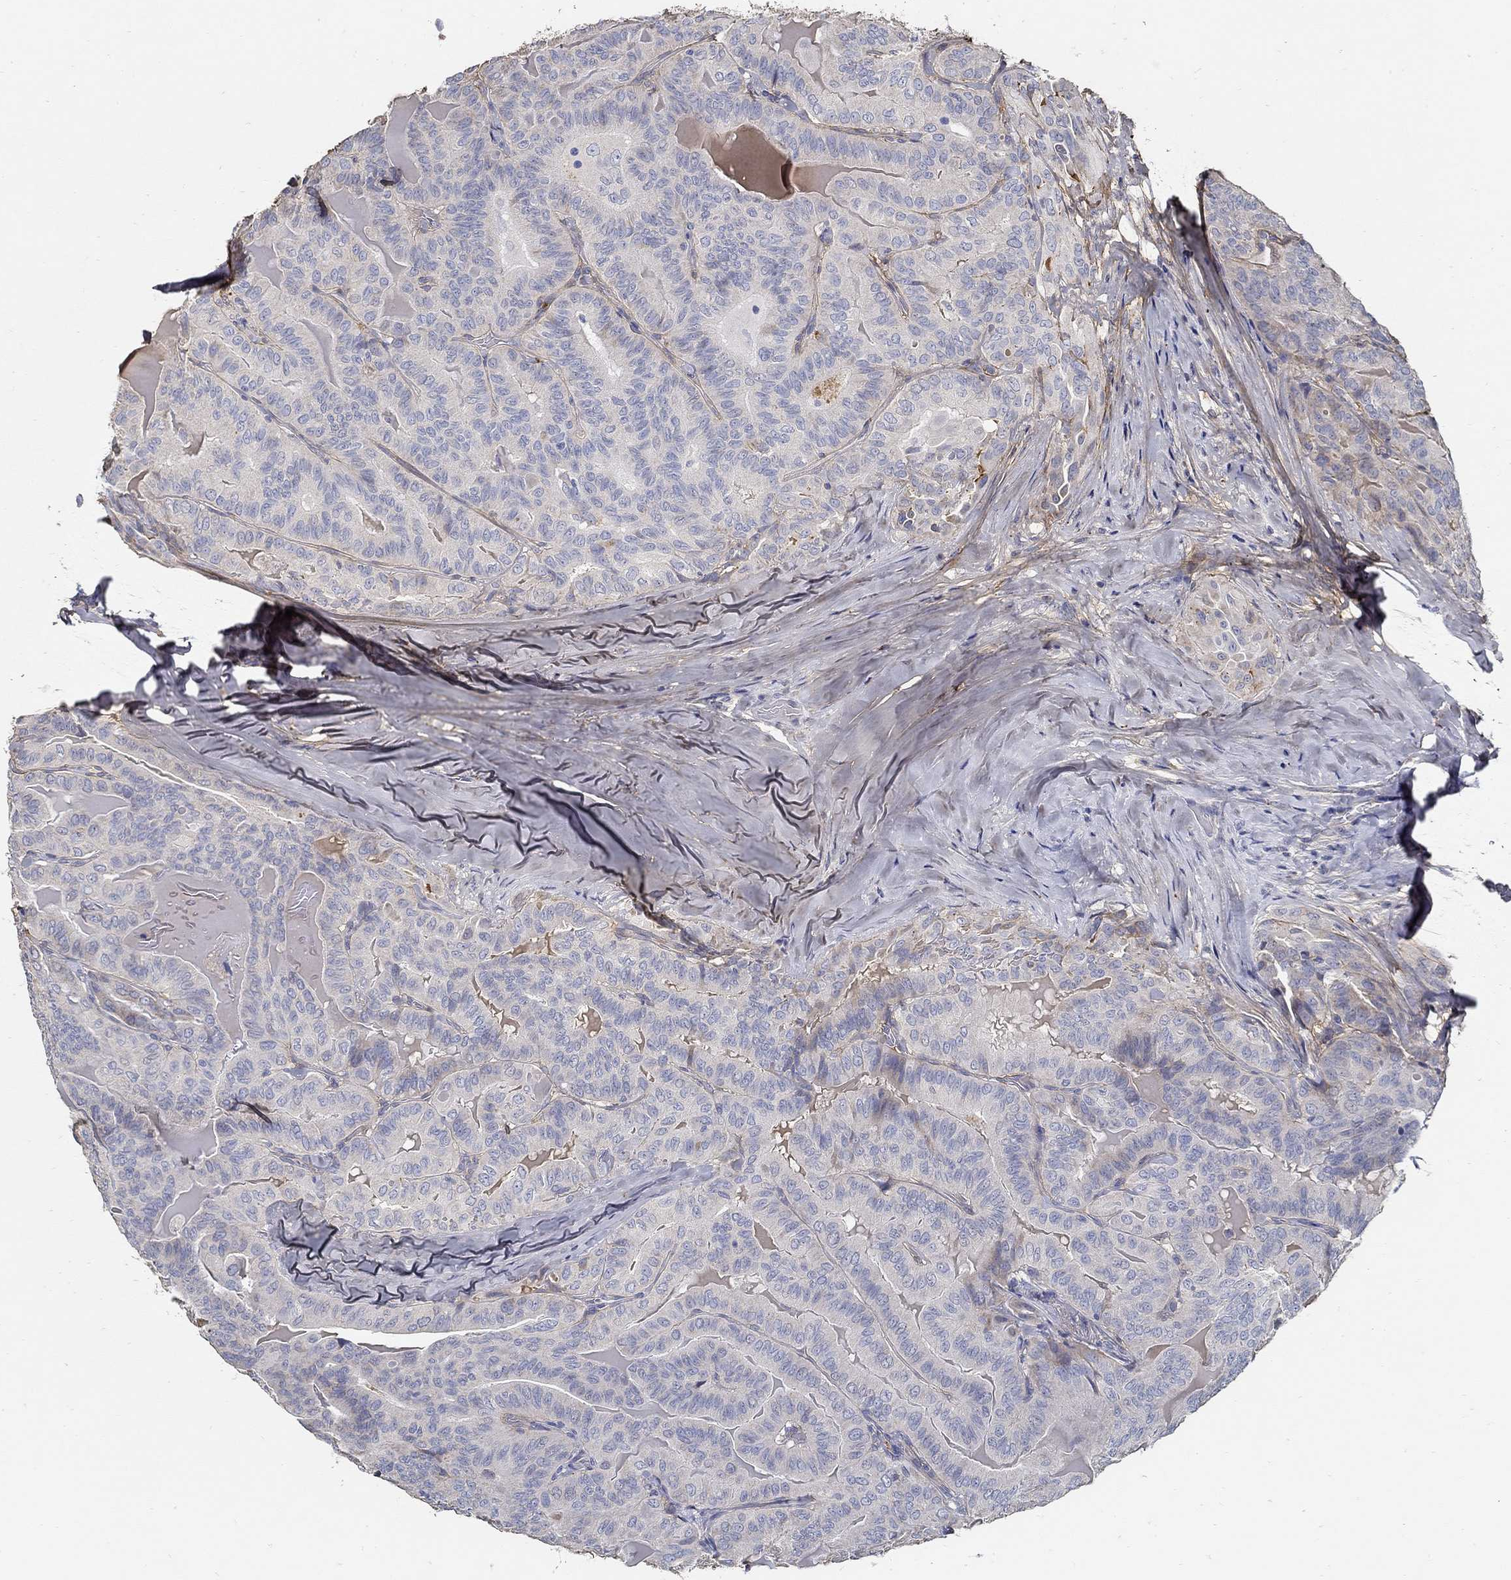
{"staining": {"intensity": "negative", "quantity": "none", "location": "none"}, "tissue": "thyroid cancer", "cell_type": "Tumor cells", "image_type": "cancer", "snomed": [{"axis": "morphology", "description": "Papillary adenocarcinoma, NOS"}, {"axis": "topography", "description": "Thyroid gland"}], "caption": "Immunohistochemistry photomicrograph of neoplastic tissue: human thyroid cancer (papillary adenocarcinoma) stained with DAB demonstrates no significant protein staining in tumor cells.", "gene": "TGFBI", "patient": {"sex": "female", "age": 68}}